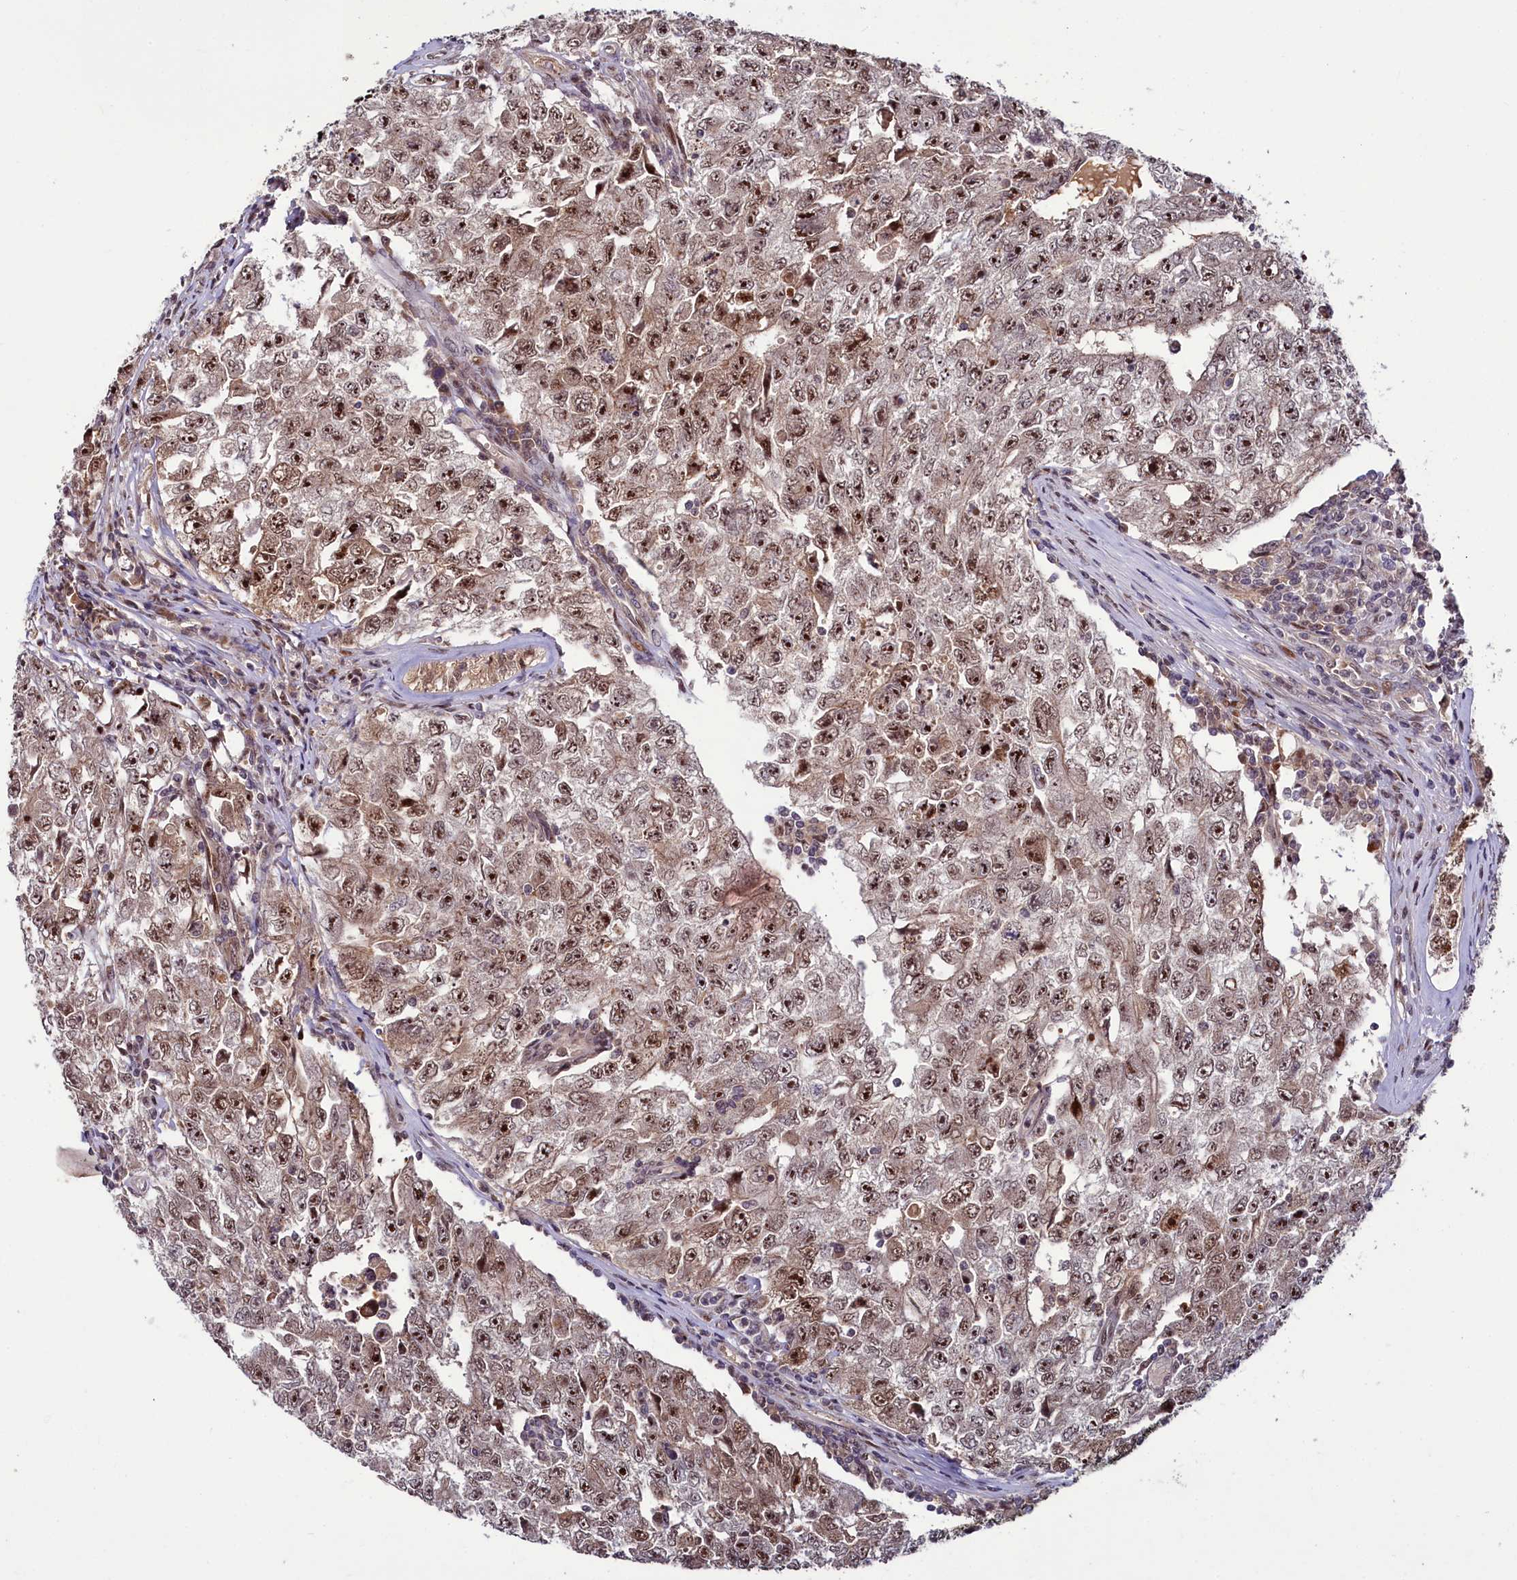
{"staining": {"intensity": "strong", "quantity": ">75%", "location": "nuclear"}, "tissue": "testis cancer", "cell_type": "Tumor cells", "image_type": "cancer", "snomed": [{"axis": "morphology", "description": "Carcinoma, Embryonal, NOS"}, {"axis": "topography", "description": "Testis"}], "caption": "Protein analysis of testis cancer tissue displays strong nuclear staining in approximately >75% of tumor cells.", "gene": "N4BP2L1", "patient": {"sex": "male", "age": 17}}